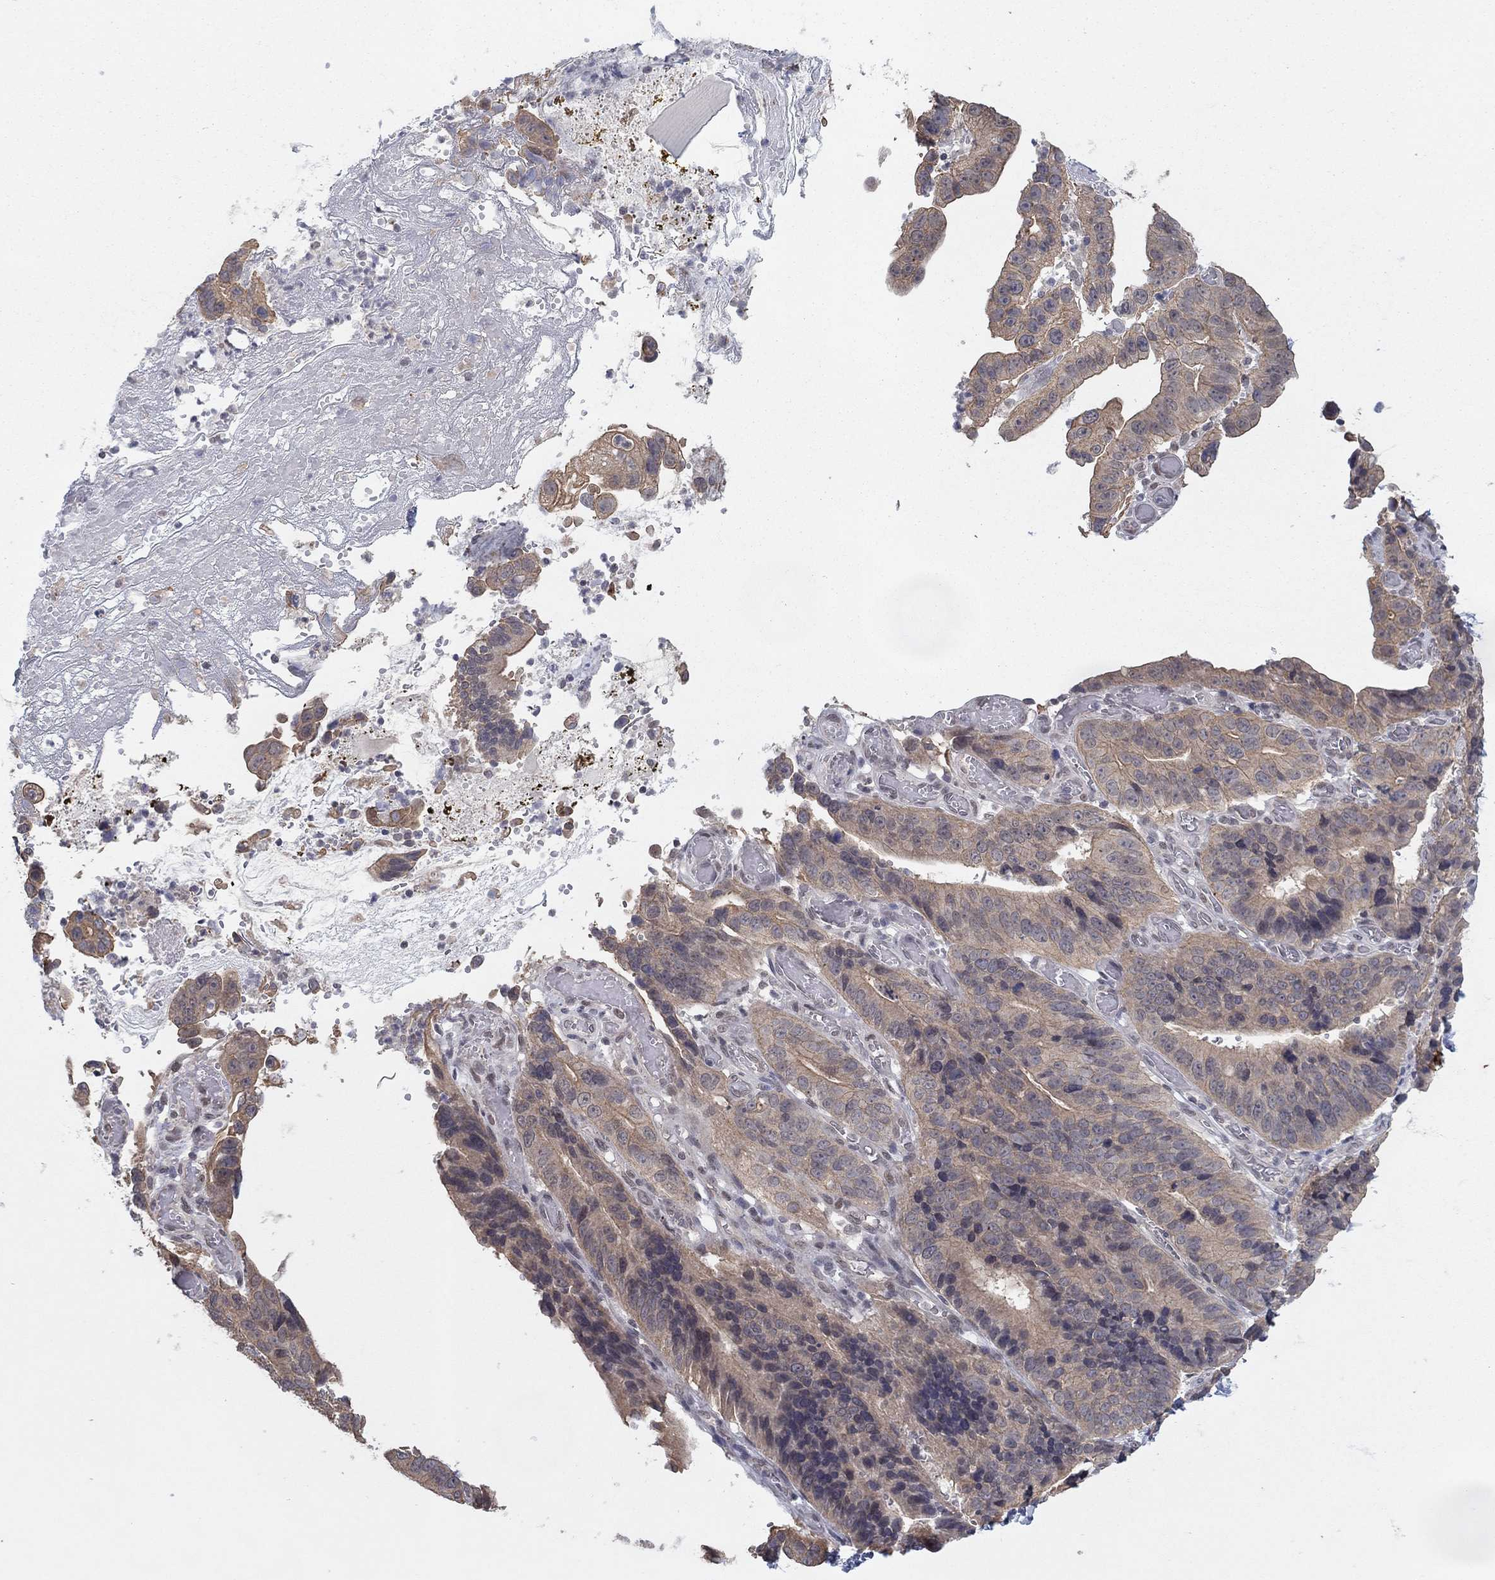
{"staining": {"intensity": "weak", "quantity": ">75%", "location": "cytoplasmic/membranous"}, "tissue": "stomach cancer", "cell_type": "Tumor cells", "image_type": "cancer", "snomed": [{"axis": "morphology", "description": "Adenocarcinoma, NOS"}, {"axis": "topography", "description": "Stomach"}], "caption": "A high-resolution micrograph shows immunohistochemistry (IHC) staining of stomach cancer (adenocarcinoma), which shows weak cytoplasmic/membranous positivity in approximately >75% of tumor cells.", "gene": "SLC22A2", "patient": {"sex": "male", "age": 84}}